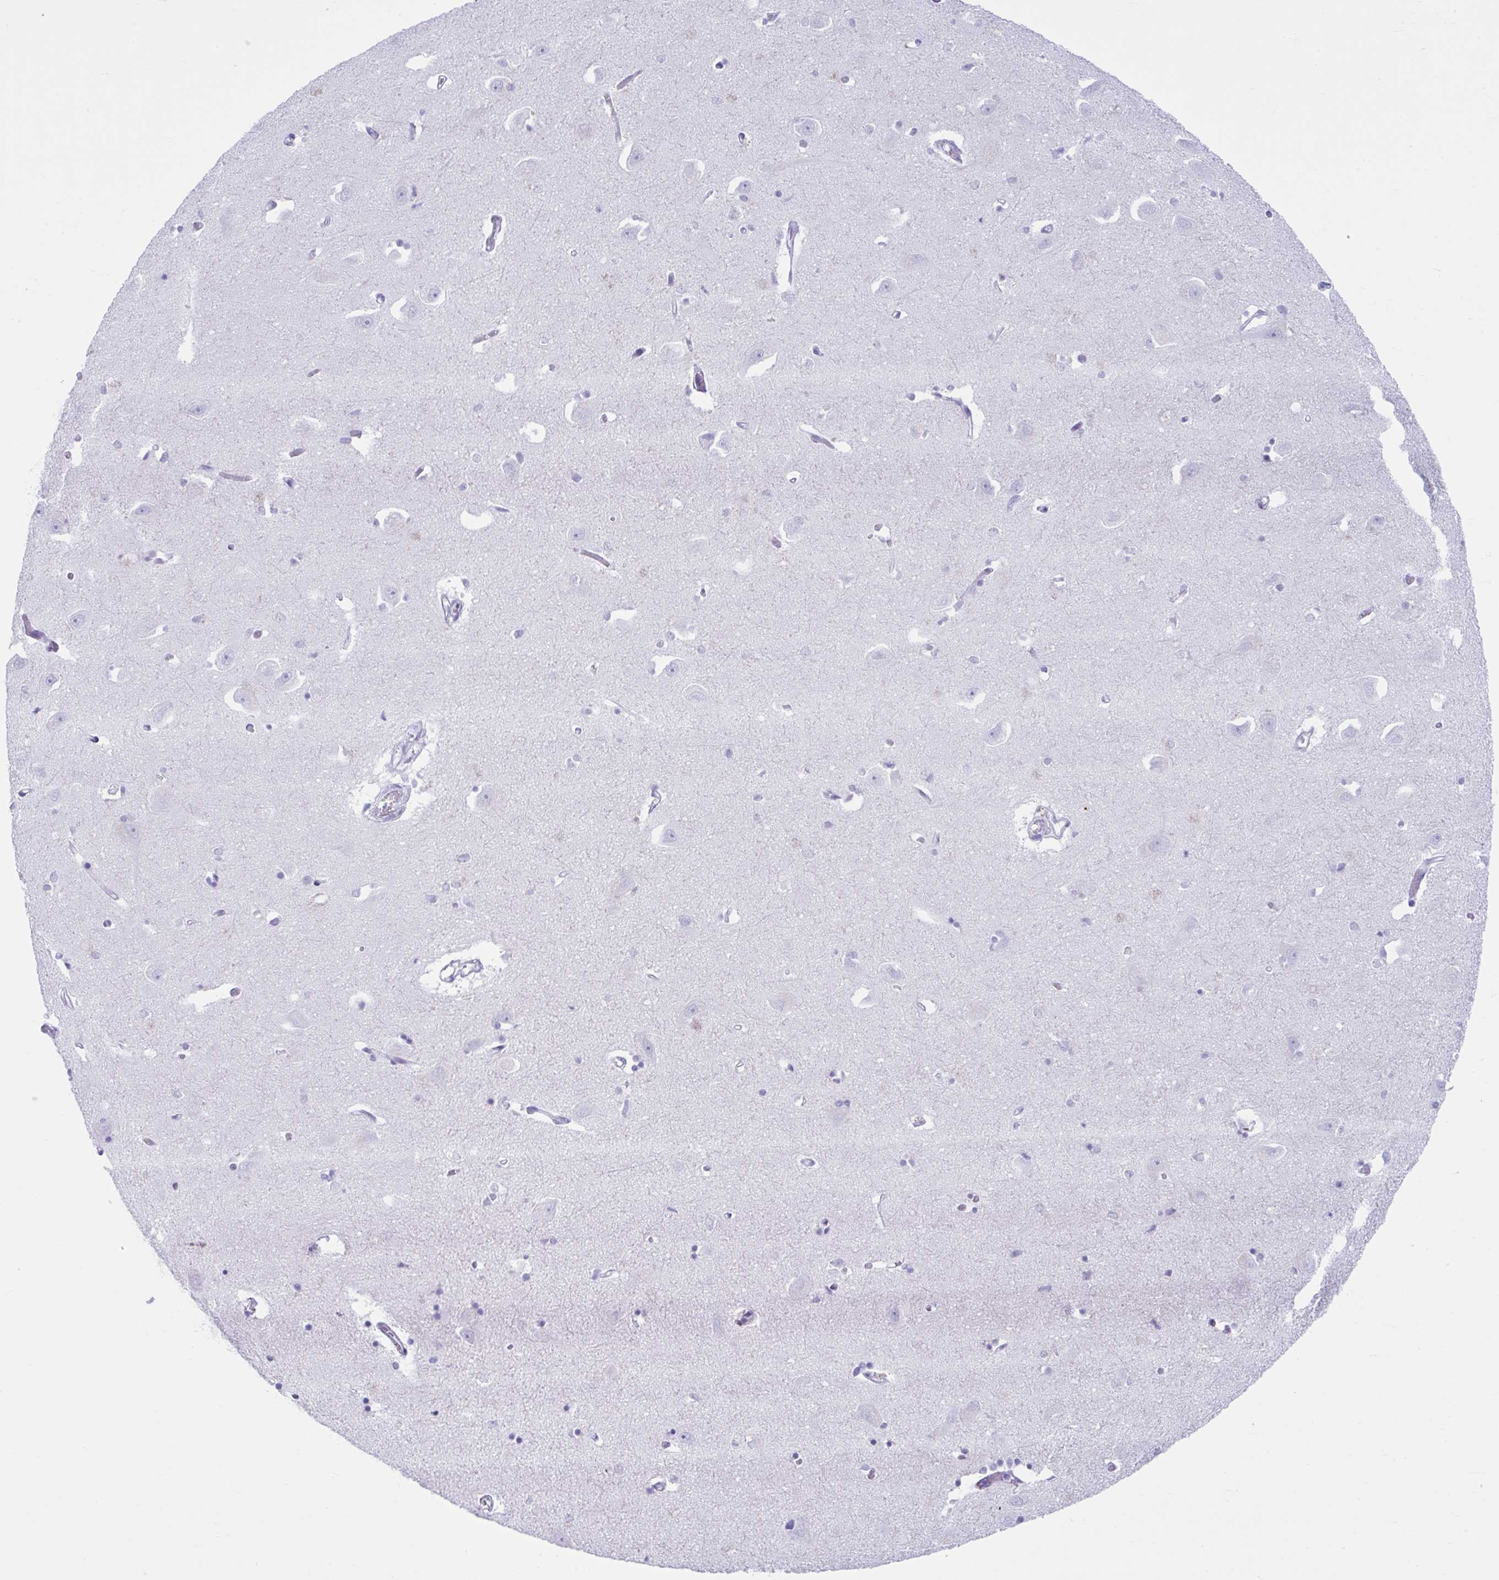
{"staining": {"intensity": "negative", "quantity": "none", "location": "none"}, "tissue": "caudate", "cell_type": "Glial cells", "image_type": "normal", "snomed": [{"axis": "morphology", "description": "Normal tissue, NOS"}, {"axis": "topography", "description": "Lateral ventricle wall"}, {"axis": "topography", "description": "Hippocampus"}], "caption": "Micrograph shows no protein positivity in glial cells of benign caudate.", "gene": "PSCA", "patient": {"sex": "female", "age": 63}}